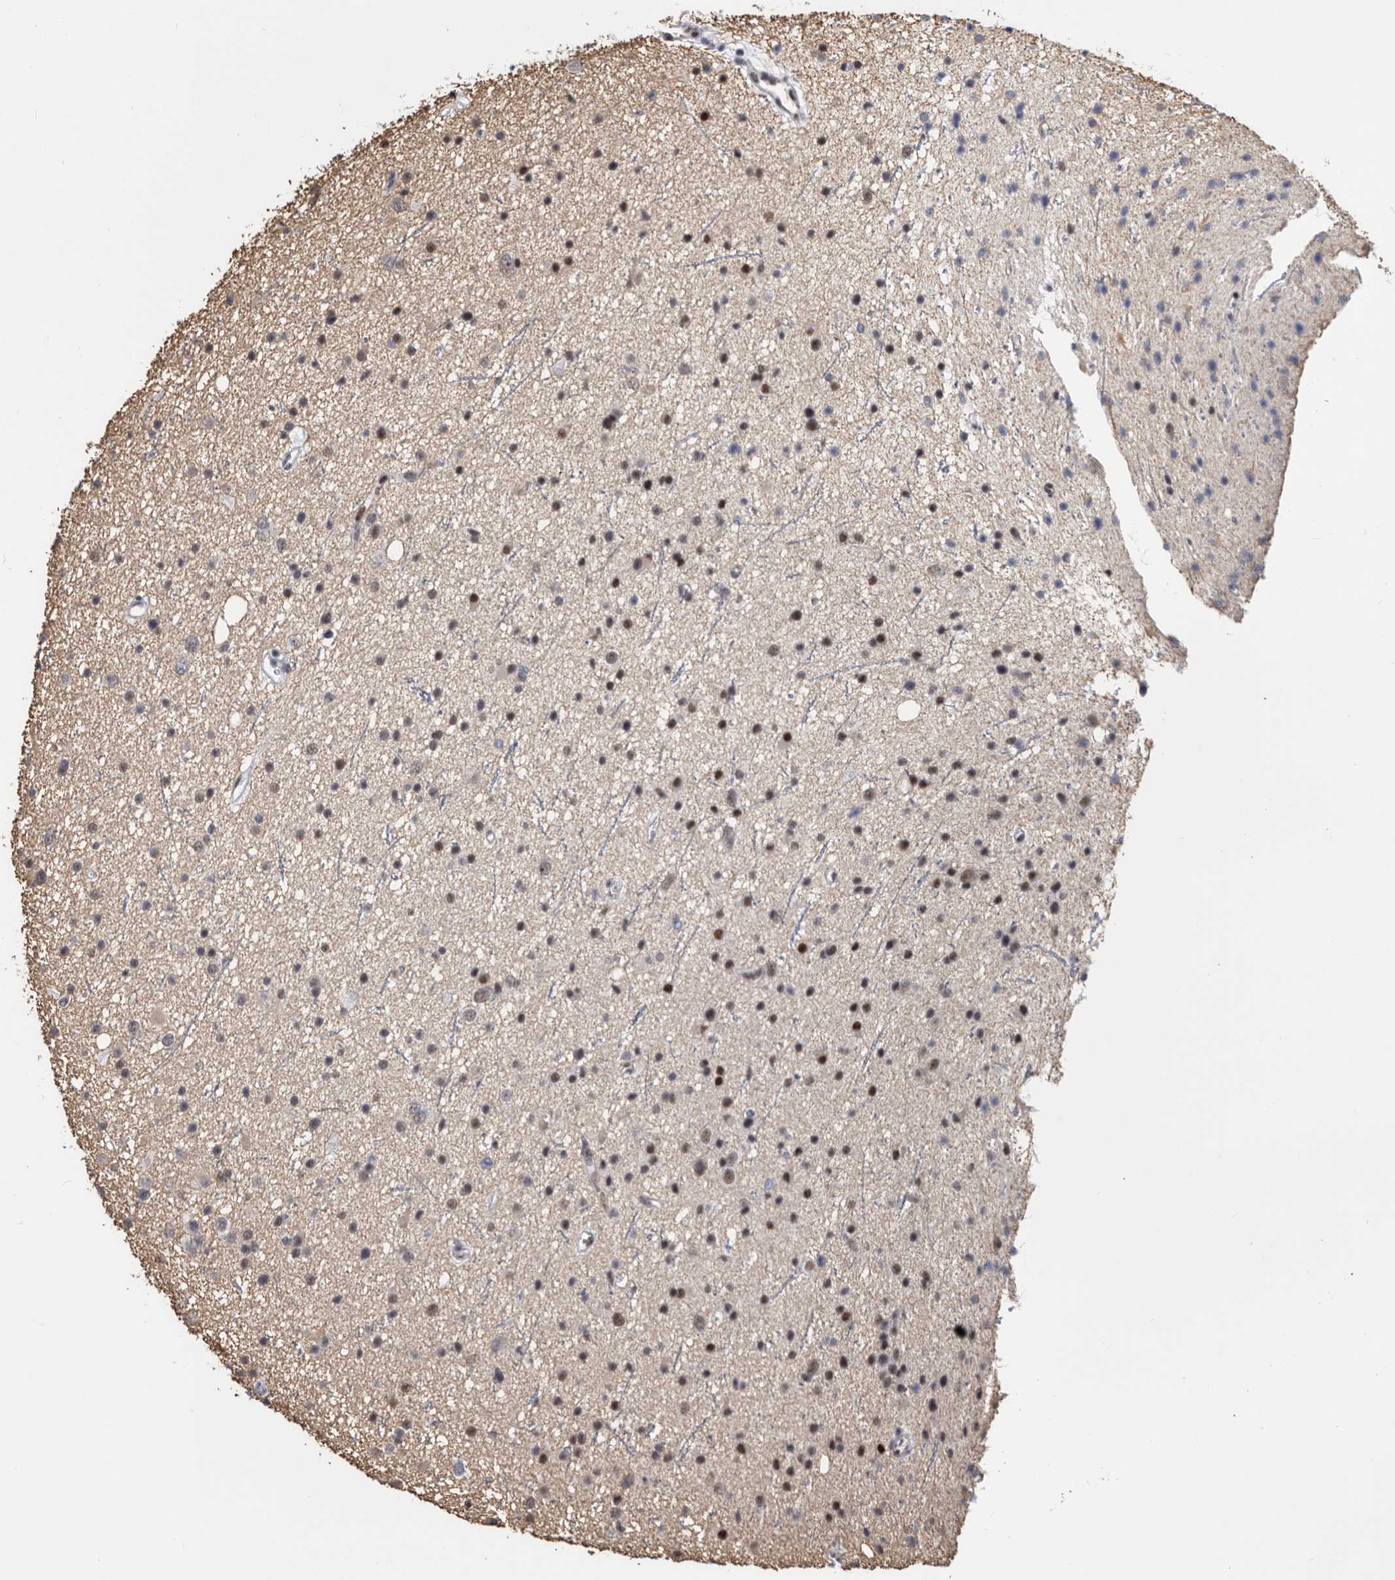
{"staining": {"intensity": "moderate", "quantity": "25%-75%", "location": "nuclear"}, "tissue": "glioma", "cell_type": "Tumor cells", "image_type": "cancer", "snomed": [{"axis": "morphology", "description": "Glioma, malignant, Low grade"}, {"axis": "topography", "description": "Cerebral cortex"}], "caption": "A micrograph of glioma stained for a protein displays moderate nuclear brown staining in tumor cells.", "gene": "WRAP73", "patient": {"sex": "female", "age": 39}}